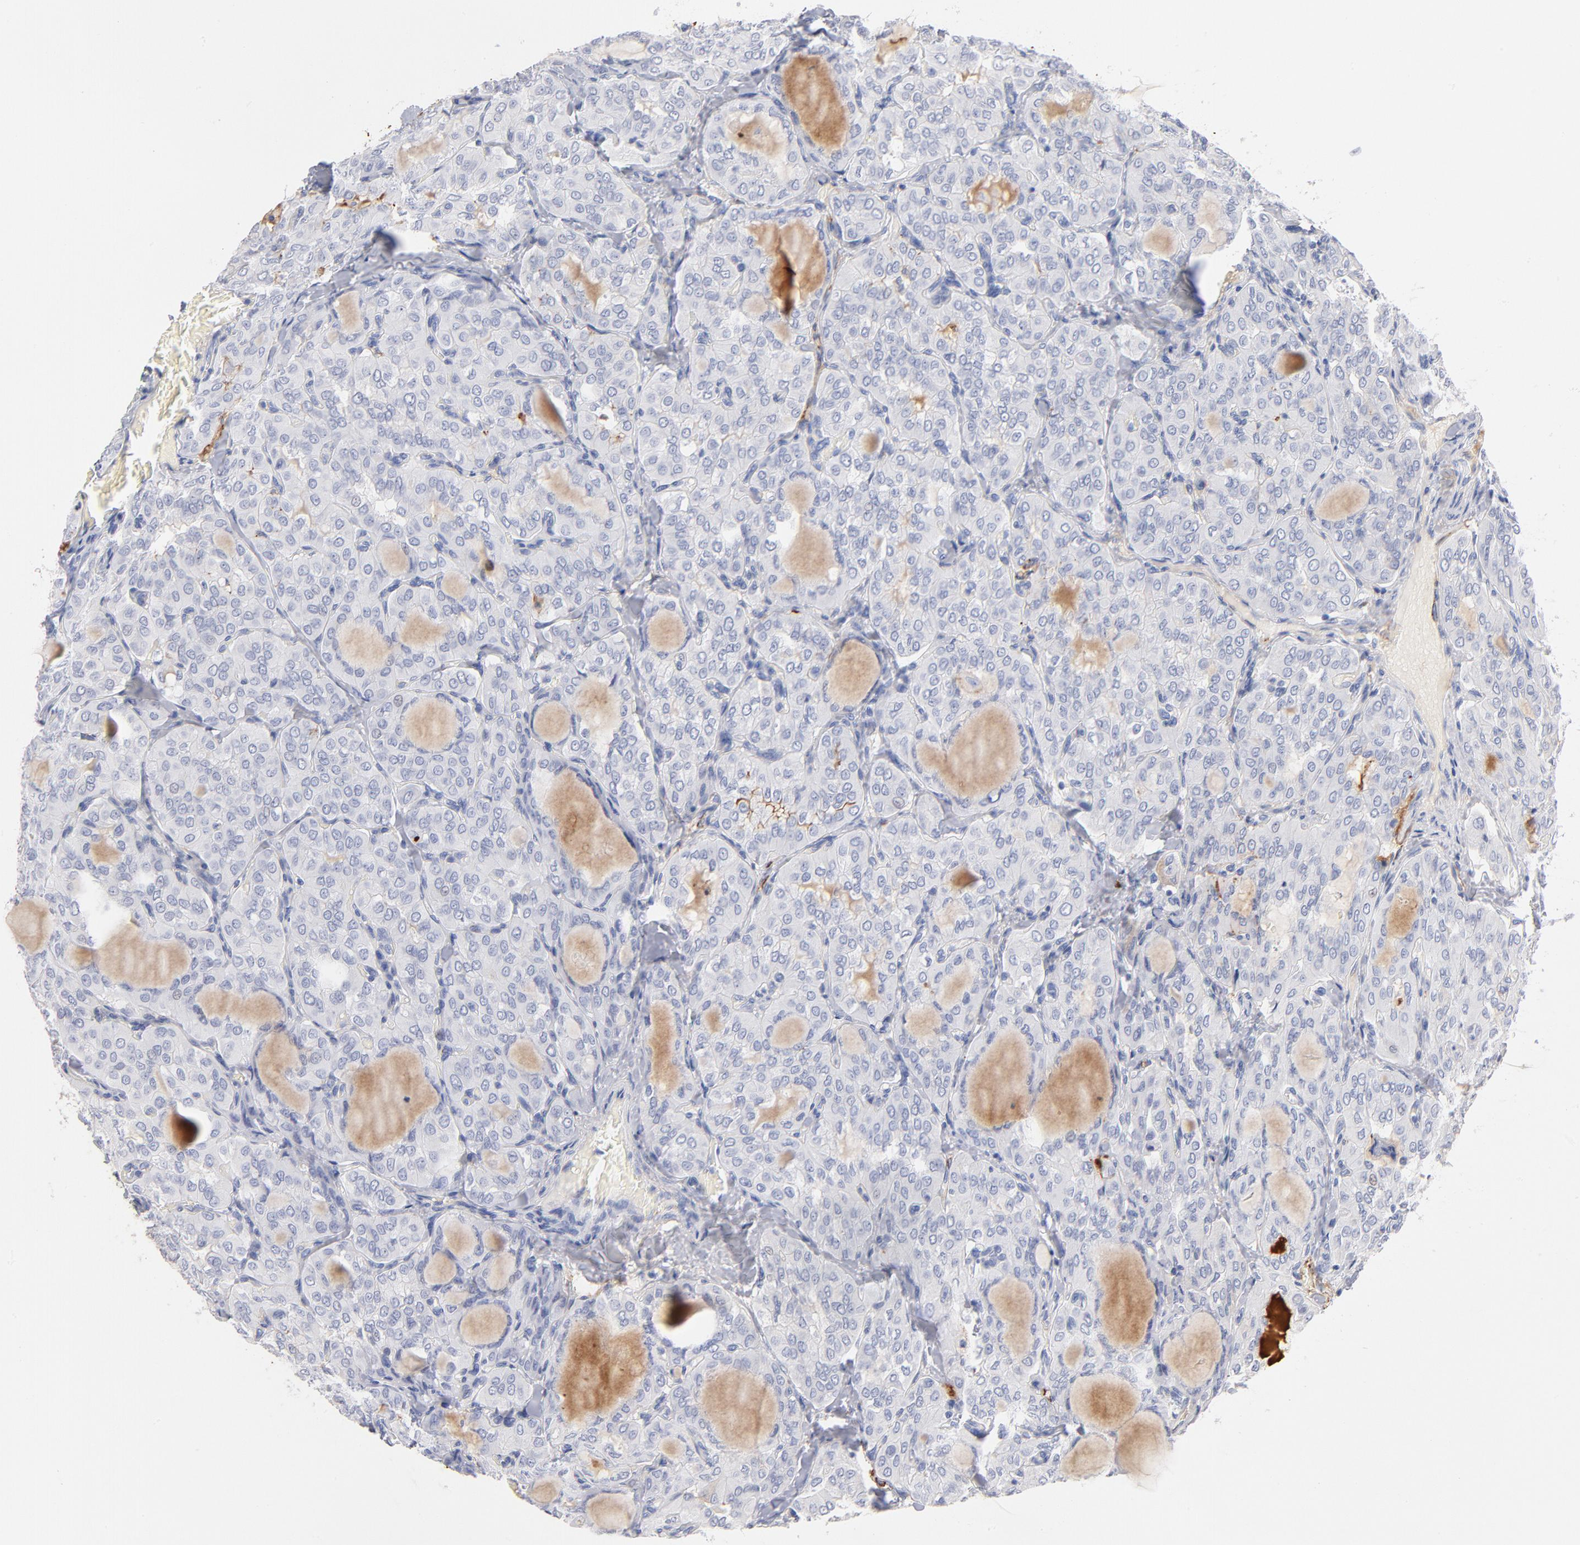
{"staining": {"intensity": "negative", "quantity": "none", "location": "none"}, "tissue": "thyroid cancer", "cell_type": "Tumor cells", "image_type": "cancer", "snomed": [{"axis": "morphology", "description": "Papillary adenocarcinoma, NOS"}, {"axis": "topography", "description": "Thyroid gland"}], "caption": "DAB immunohistochemical staining of human thyroid papillary adenocarcinoma displays no significant staining in tumor cells. (Stains: DAB (3,3'-diaminobenzidine) immunohistochemistry with hematoxylin counter stain, Microscopy: brightfield microscopy at high magnification).", "gene": "PLAT", "patient": {"sex": "male", "age": 20}}